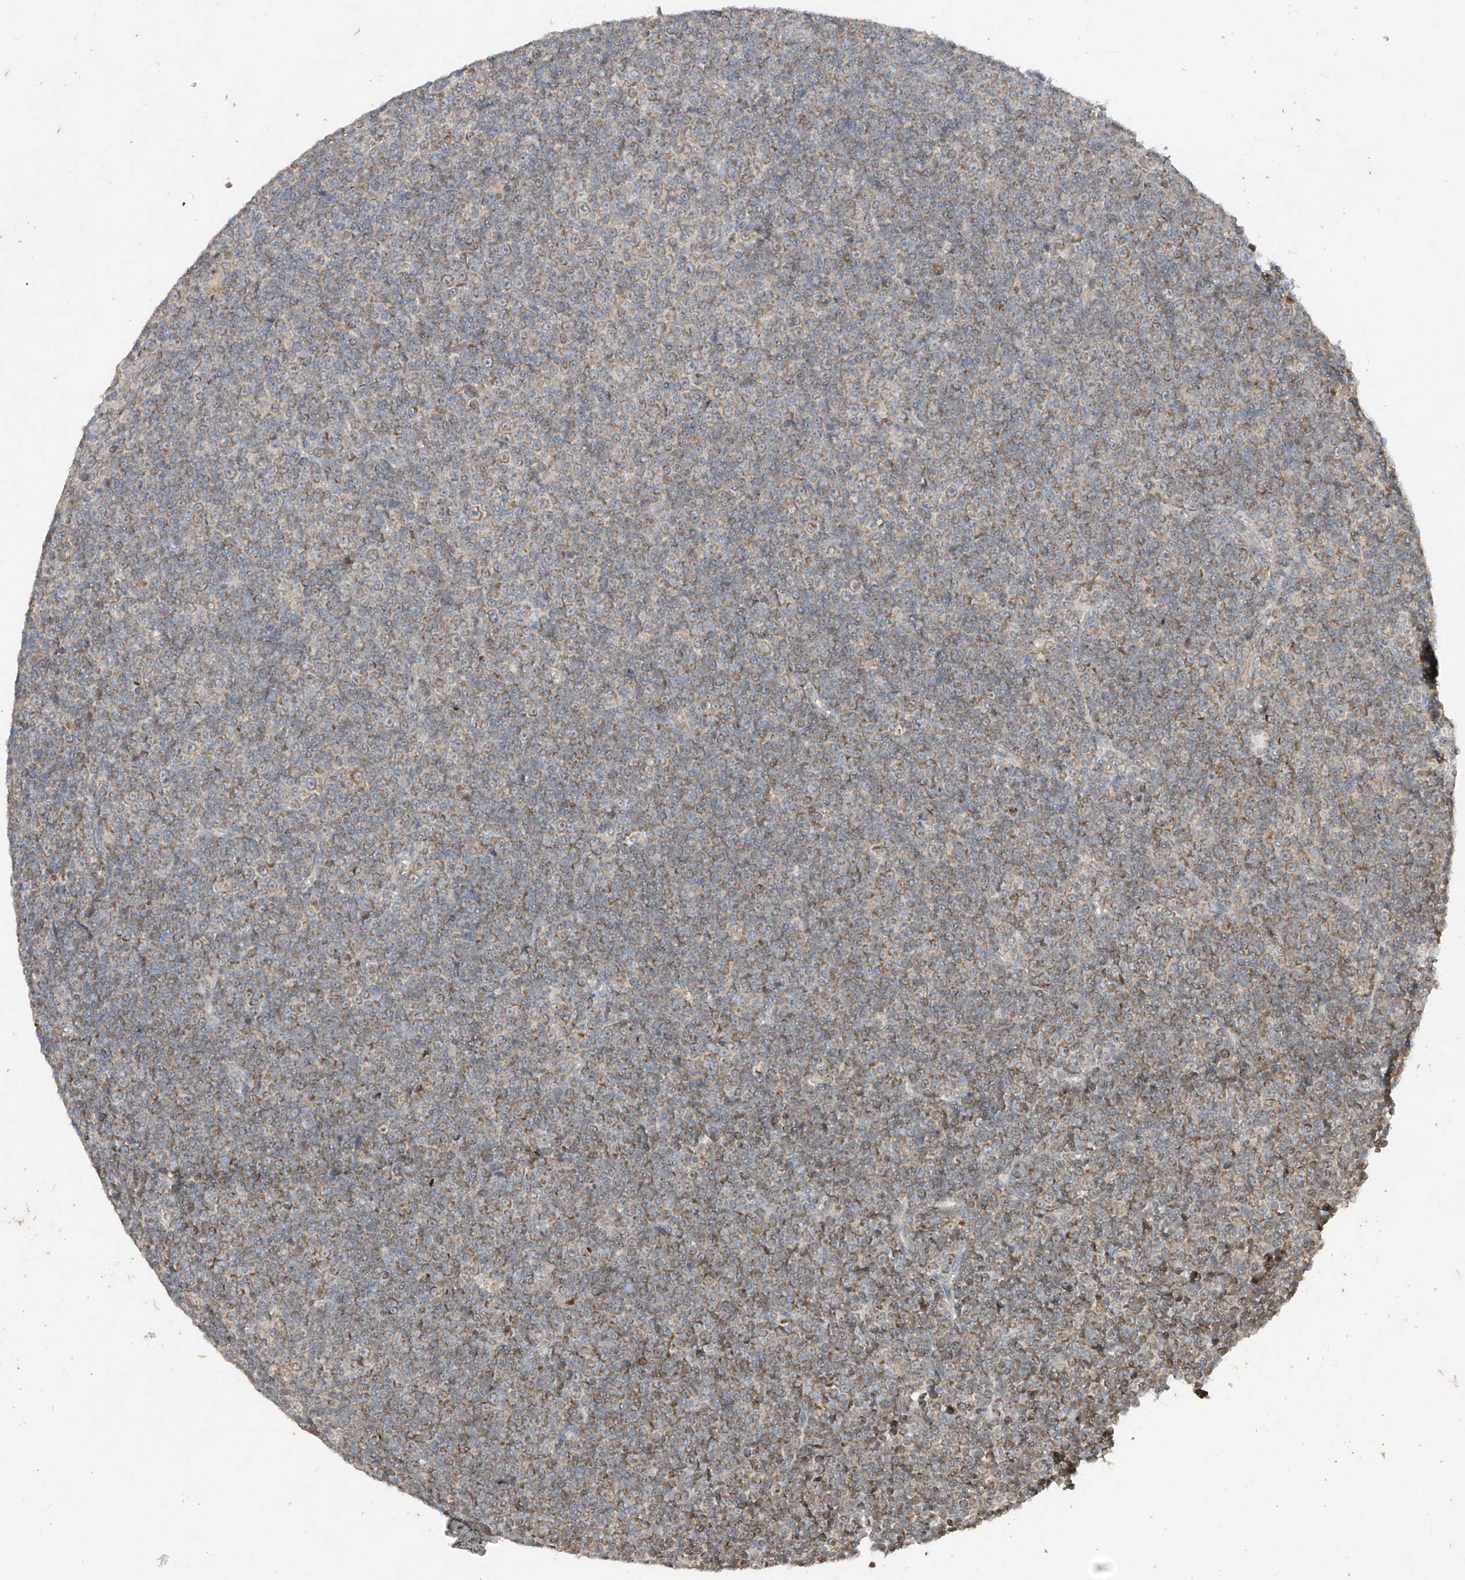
{"staining": {"intensity": "moderate", "quantity": "<25%", "location": "cytoplasmic/membranous"}, "tissue": "lymphoma", "cell_type": "Tumor cells", "image_type": "cancer", "snomed": [{"axis": "morphology", "description": "Malignant lymphoma, non-Hodgkin's type, Low grade"}, {"axis": "topography", "description": "Lymph node"}], "caption": "Immunohistochemical staining of lymphoma reveals low levels of moderate cytoplasmic/membranous protein positivity in about <25% of tumor cells.", "gene": "MTUS2", "patient": {"sex": "female", "age": 67}}